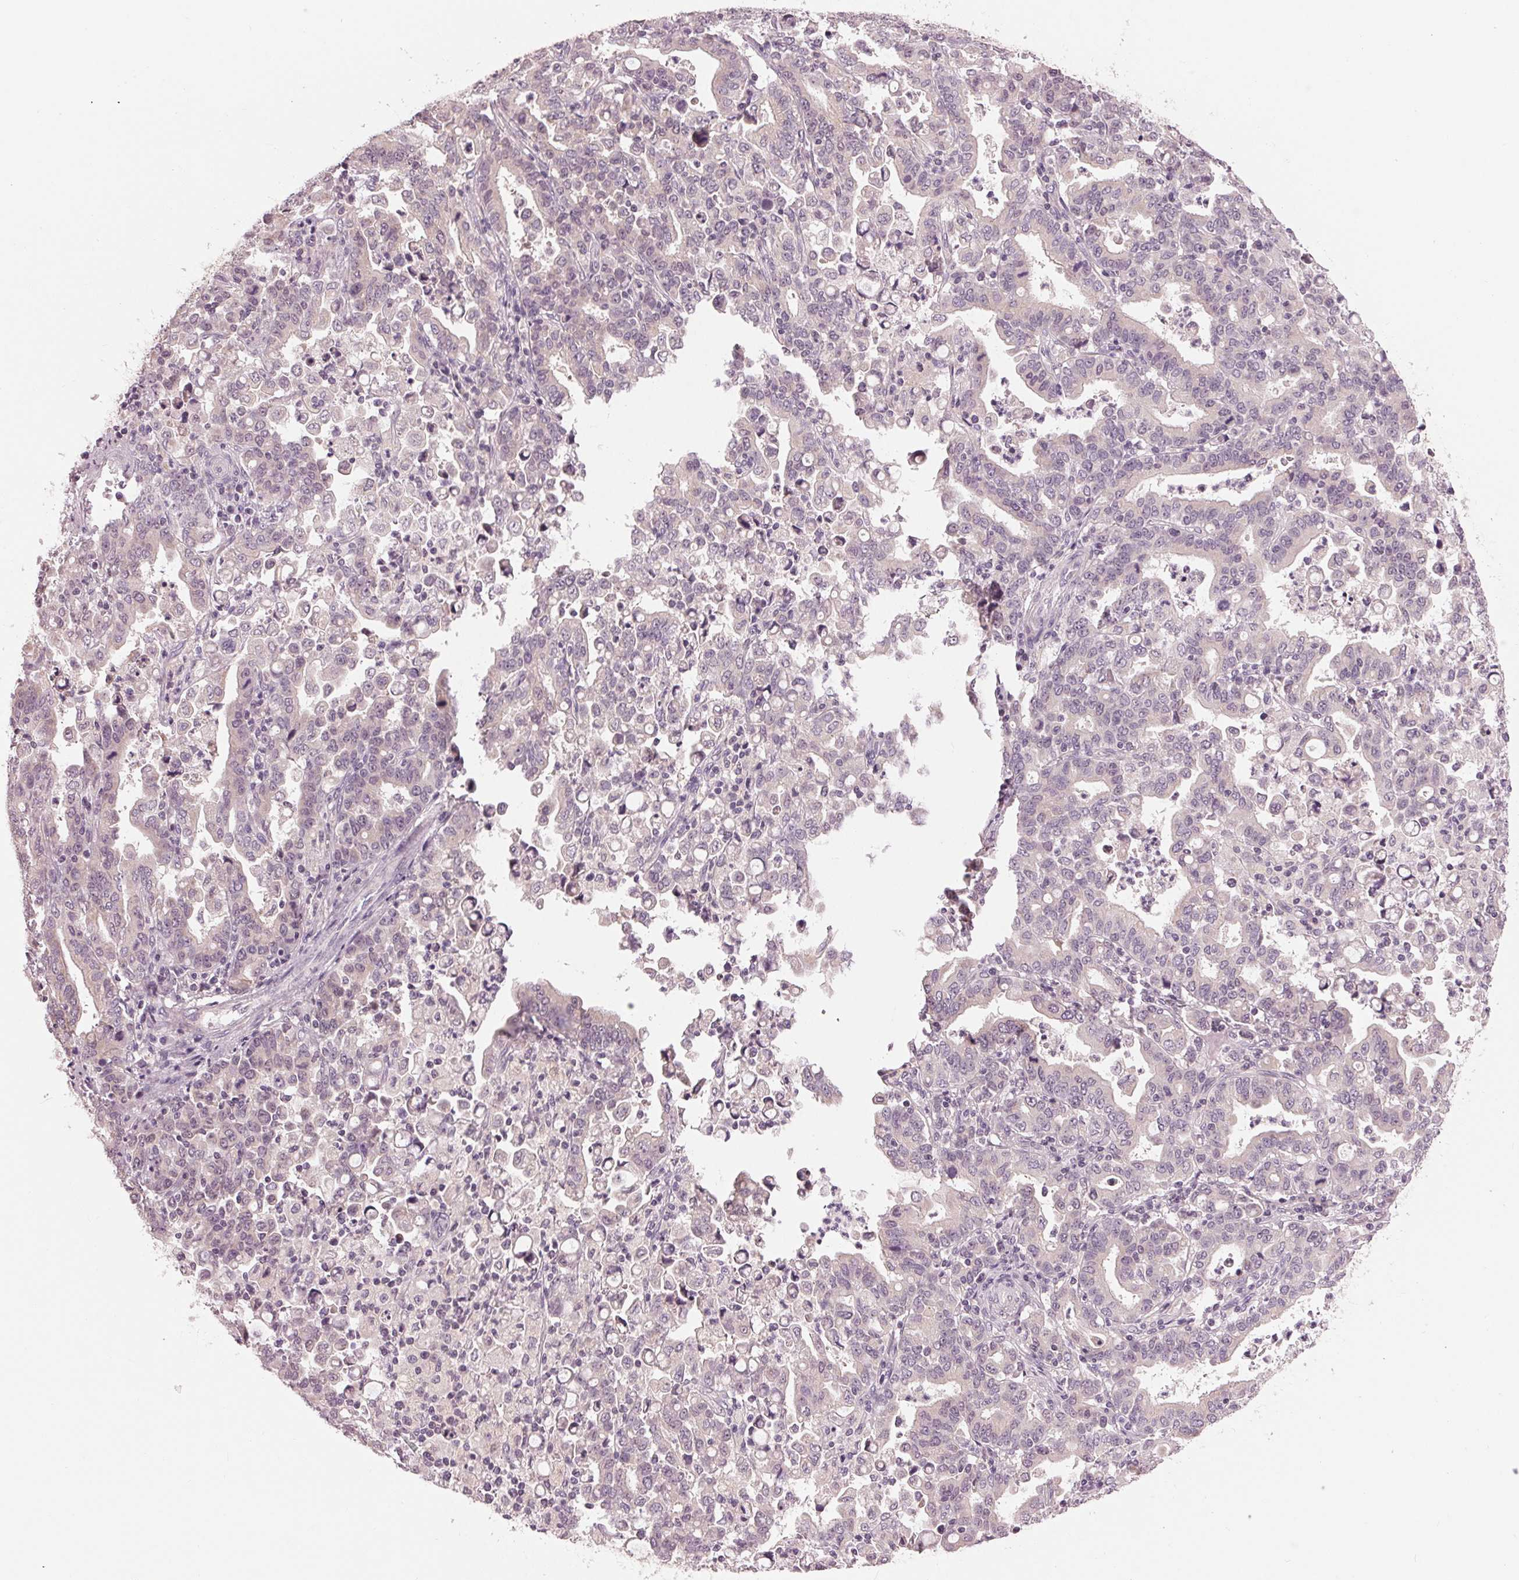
{"staining": {"intensity": "negative", "quantity": "none", "location": "none"}, "tissue": "stomach cancer", "cell_type": "Tumor cells", "image_type": "cancer", "snomed": [{"axis": "morphology", "description": "Adenocarcinoma, NOS"}, {"axis": "topography", "description": "Stomach"}], "caption": "Immunohistochemistry of stomach adenocarcinoma displays no positivity in tumor cells. (DAB (3,3'-diaminobenzidine) IHC, high magnification).", "gene": "ZNF605", "patient": {"sex": "male", "age": 82}}